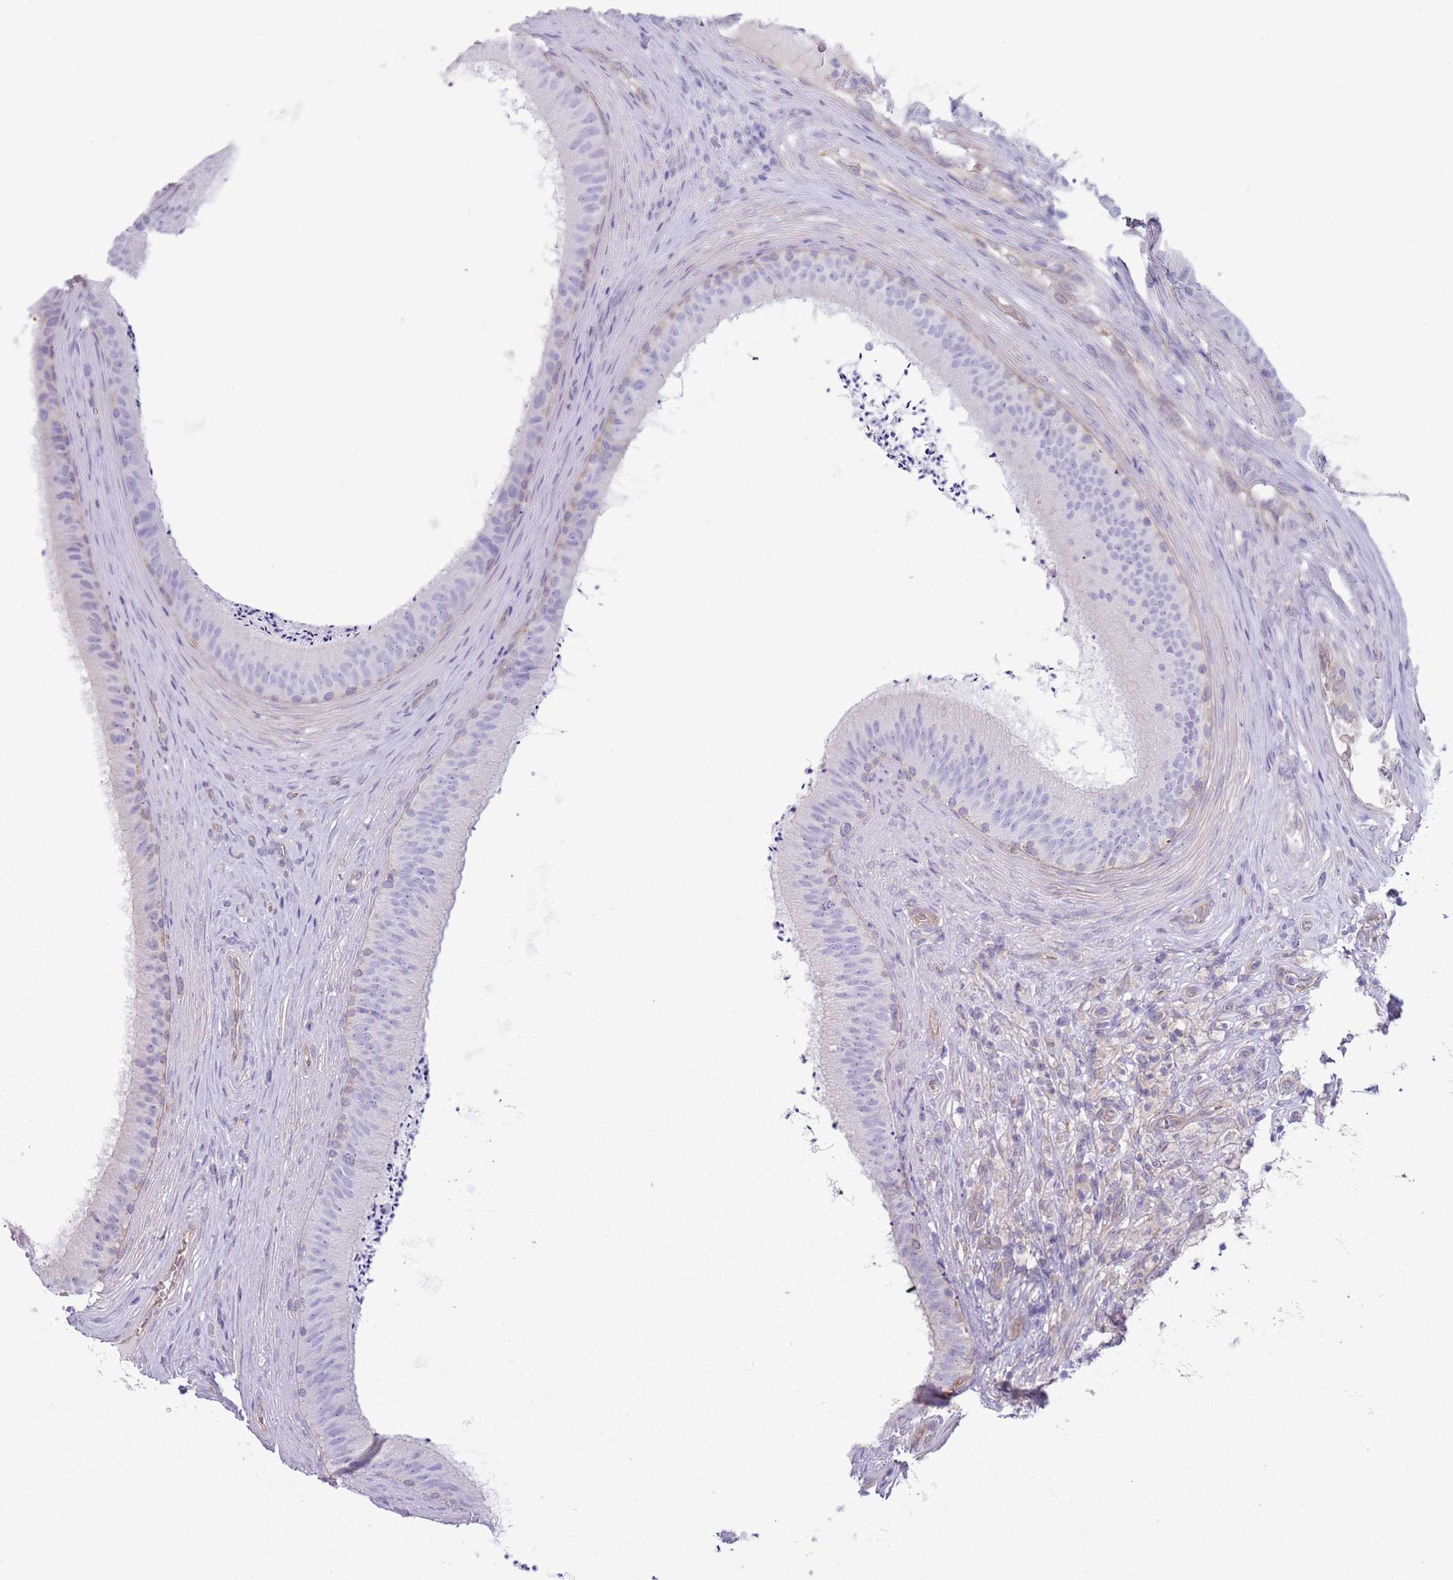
{"staining": {"intensity": "negative", "quantity": "none", "location": "none"}, "tissue": "epididymis", "cell_type": "Glandular cells", "image_type": "normal", "snomed": [{"axis": "morphology", "description": "Normal tissue, NOS"}, {"axis": "topography", "description": "Testis"}, {"axis": "topography", "description": "Epididymis"}], "caption": "The immunohistochemistry (IHC) histopathology image has no significant expression in glandular cells of epididymis. (Immunohistochemistry (ihc), brightfield microscopy, high magnification).", "gene": "RBP3", "patient": {"sex": "male", "age": 41}}